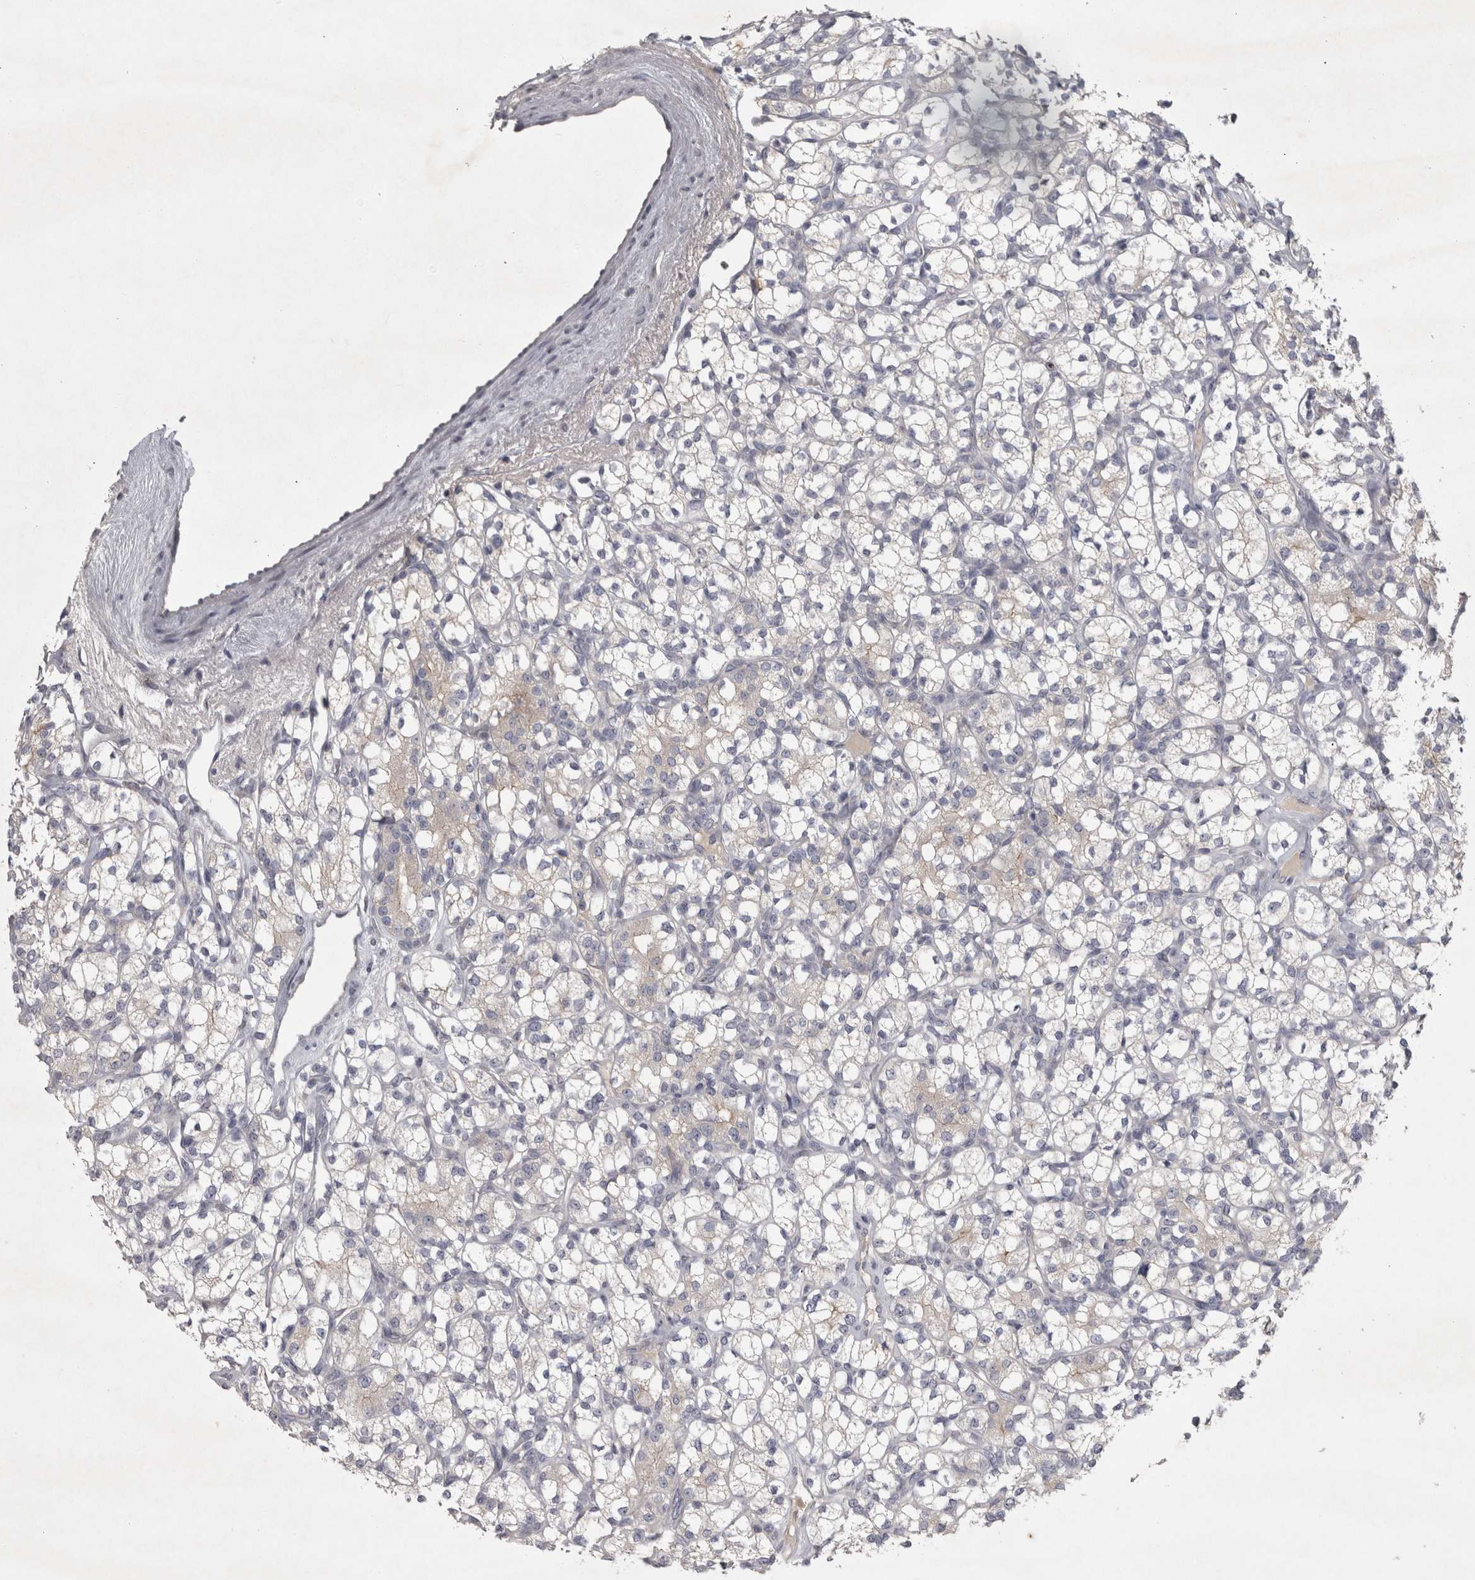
{"staining": {"intensity": "negative", "quantity": "none", "location": "none"}, "tissue": "renal cancer", "cell_type": "Tumor cells", "image_type": "cancer", "snomed": [{"axis": "morphology", "description": "Adenocarcinoma, NOS"}, {"axis": "topography", "description": "Kidney"}], "caption": "IHC photomicrograph of neoplastic tissue: adenocarcinoma (renal) stained with DAB (3,3'-diaminobenzidine) shows no significant protein expression in tumor cells.", "gene": "ENPP7", "patient": {"sex": "male", "age": 77}}